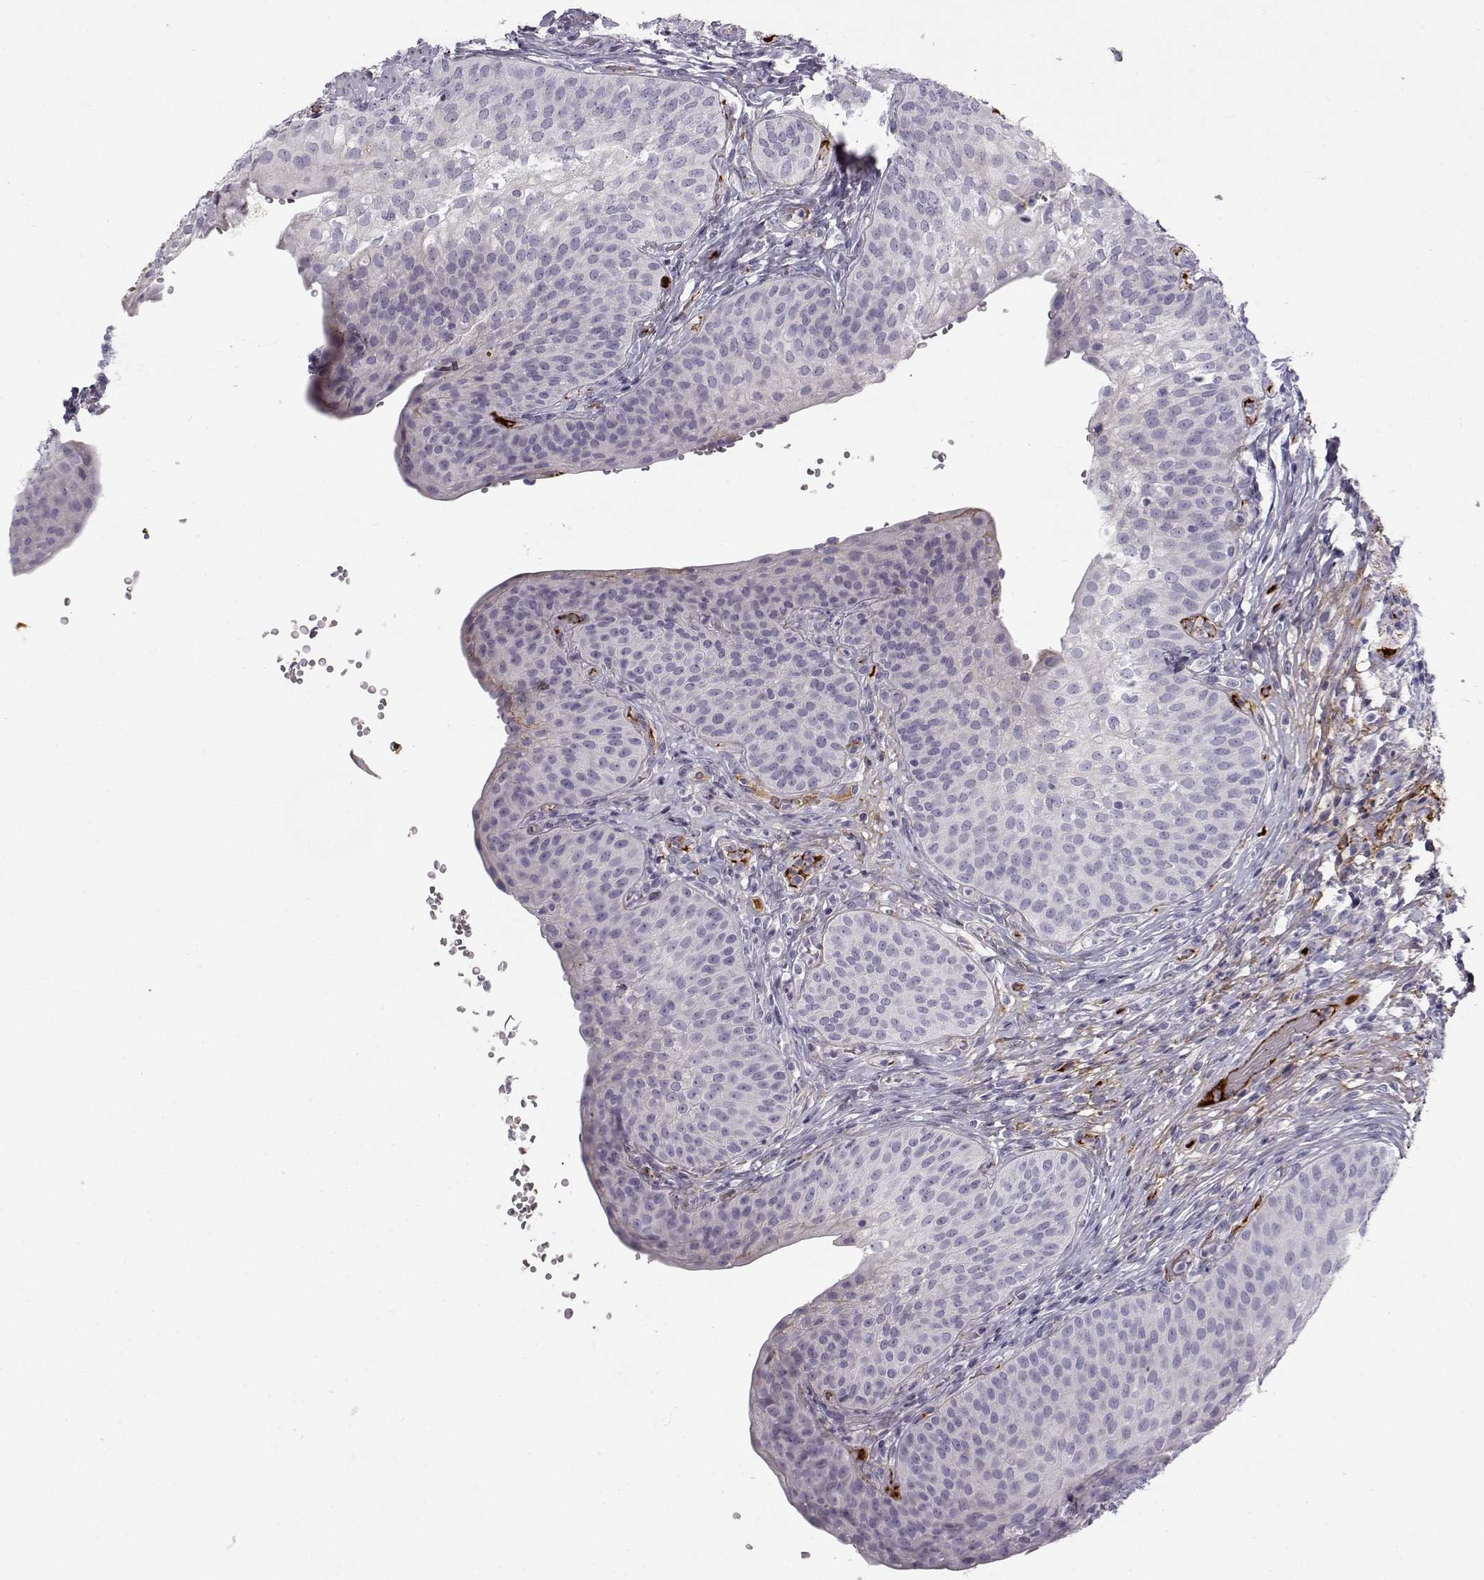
{"staining": {"intensity": "negative", "quantity": "none", "location": "none"}, "tissue": "urinary bladder", "cell_type": "Urothelial cells", "image_type": "normal", "snomed": [{"axis": "morphology", "description": "Normal tissue, NOS"}, {"axis": "topography", "description": "Urinary bladder"}], "caption": "Immunohistochemistry (IHC) of benign urinary bladder displays no positivity in urothelial cells.", "gene": "PABPC1L2A", "patient": {"sex": "male", "age": 66}}